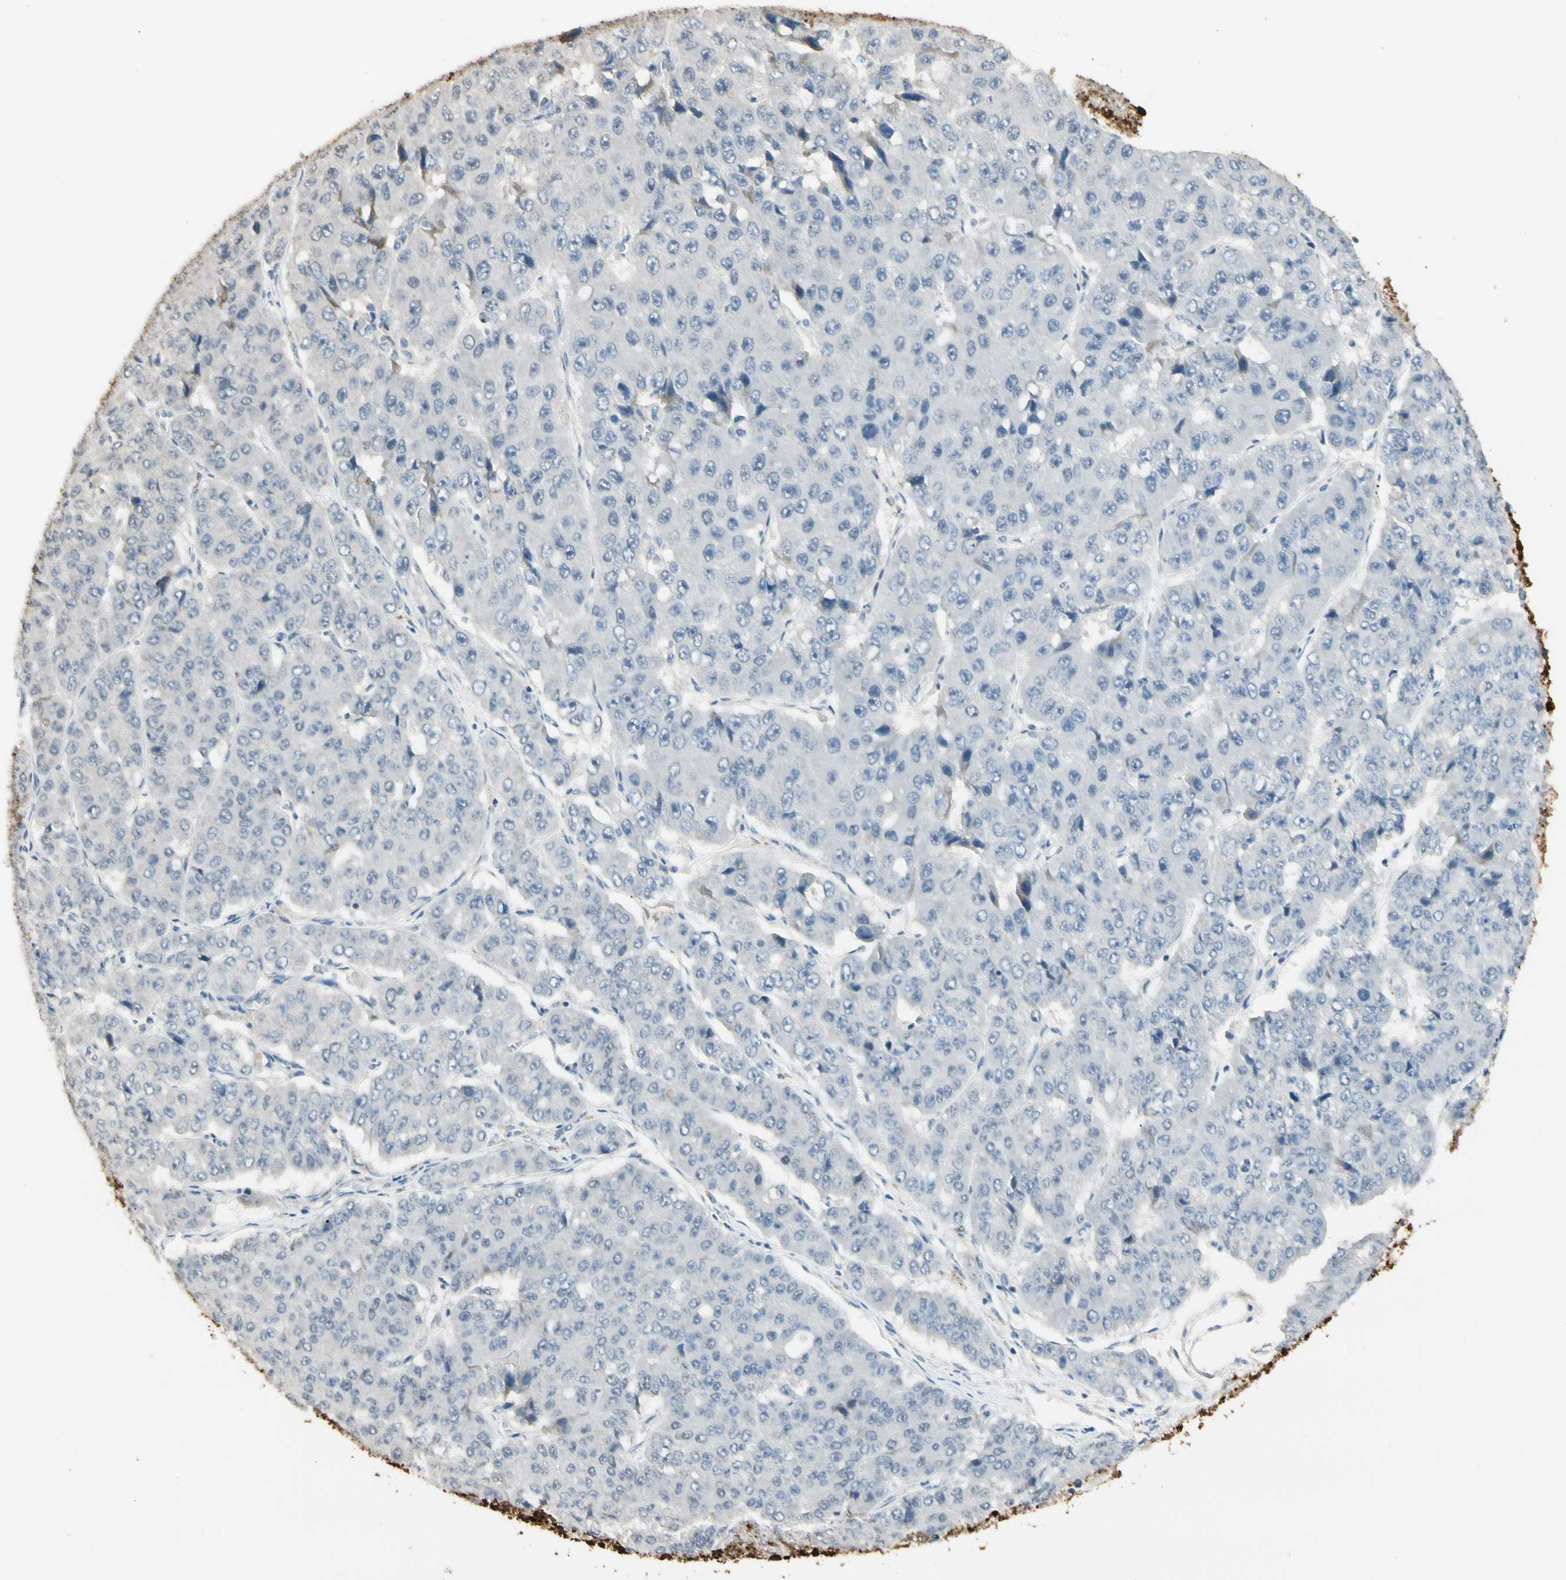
{"staining": {"intensity": "negative", "quantity": "none", "location": "none"}, "tissue": "pancreatic cancer", "cell_type": "Tumor cells", "image_type": "cancer", "snomed": [{"axis": "morphology", "description": "Adenocarcinoma, NOS"}, {"axis": "topography", "description": "Pancreas"}], "caption": "Tumor cells are negative for protein expression in human pancreatic cancer.", "gene": "GNE", "patient": {"sex": "male", "age": 50}}